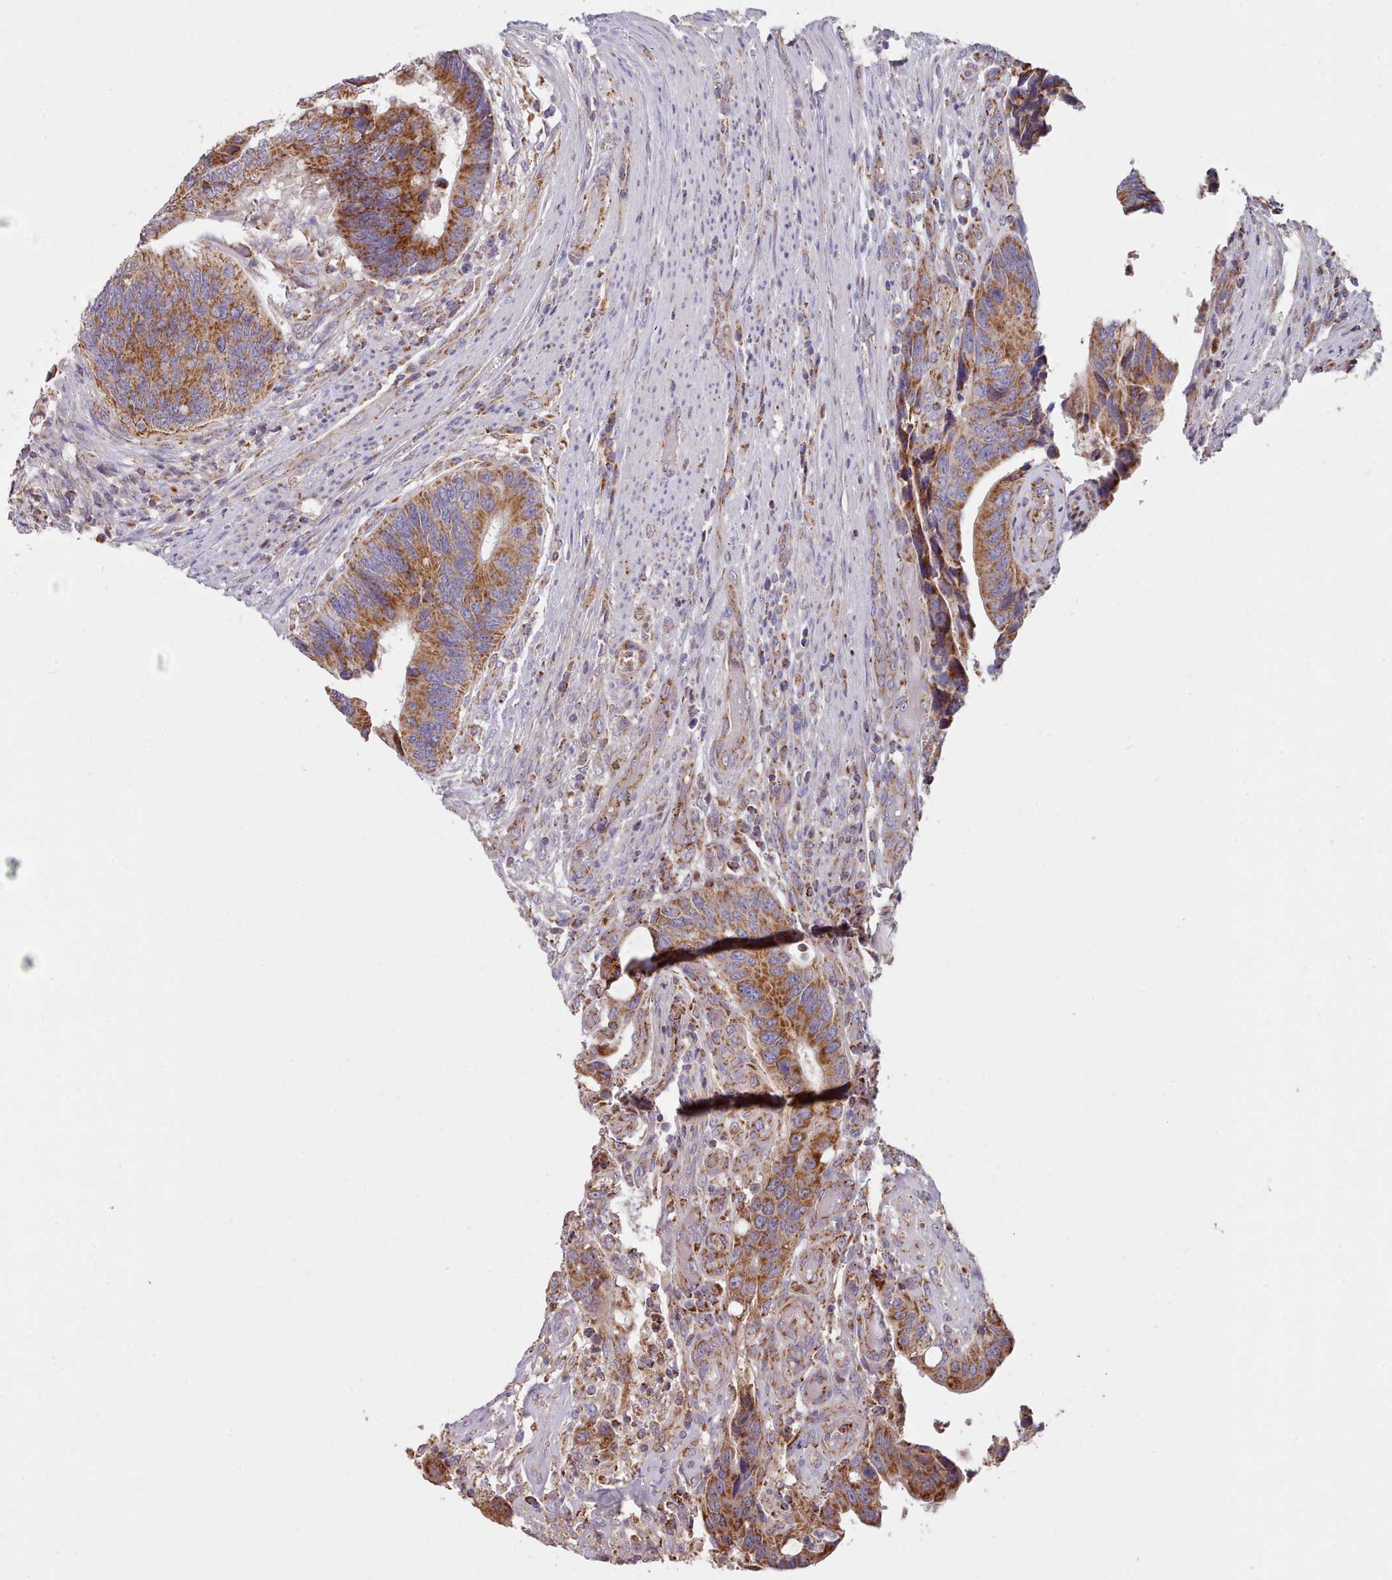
{"staining": {"intensity": "strong", "quantity": ">75%", "location": "cytoplasmic/membranous"}, "tissue": "colorectal cancer", "cell_type": "Tumor cells", "image_type": "cancer", "snomed": [{"axis": "morphology", "description": "Adenocarcinoma, NOS"}, {"axis": "topography", "description": "Colon"}], "caption": "Strong cytoplasmic/membranous expression is identified in approximately >75% of tumor cells in colorectal cancer (adenocarcinoma). (Stains: DAB in brown, nuclei in blue, Microscopy: brightfield microscopy at high magnification).", "gene": "HSDL2", "patient": {"sex": "male", "age": 87}}